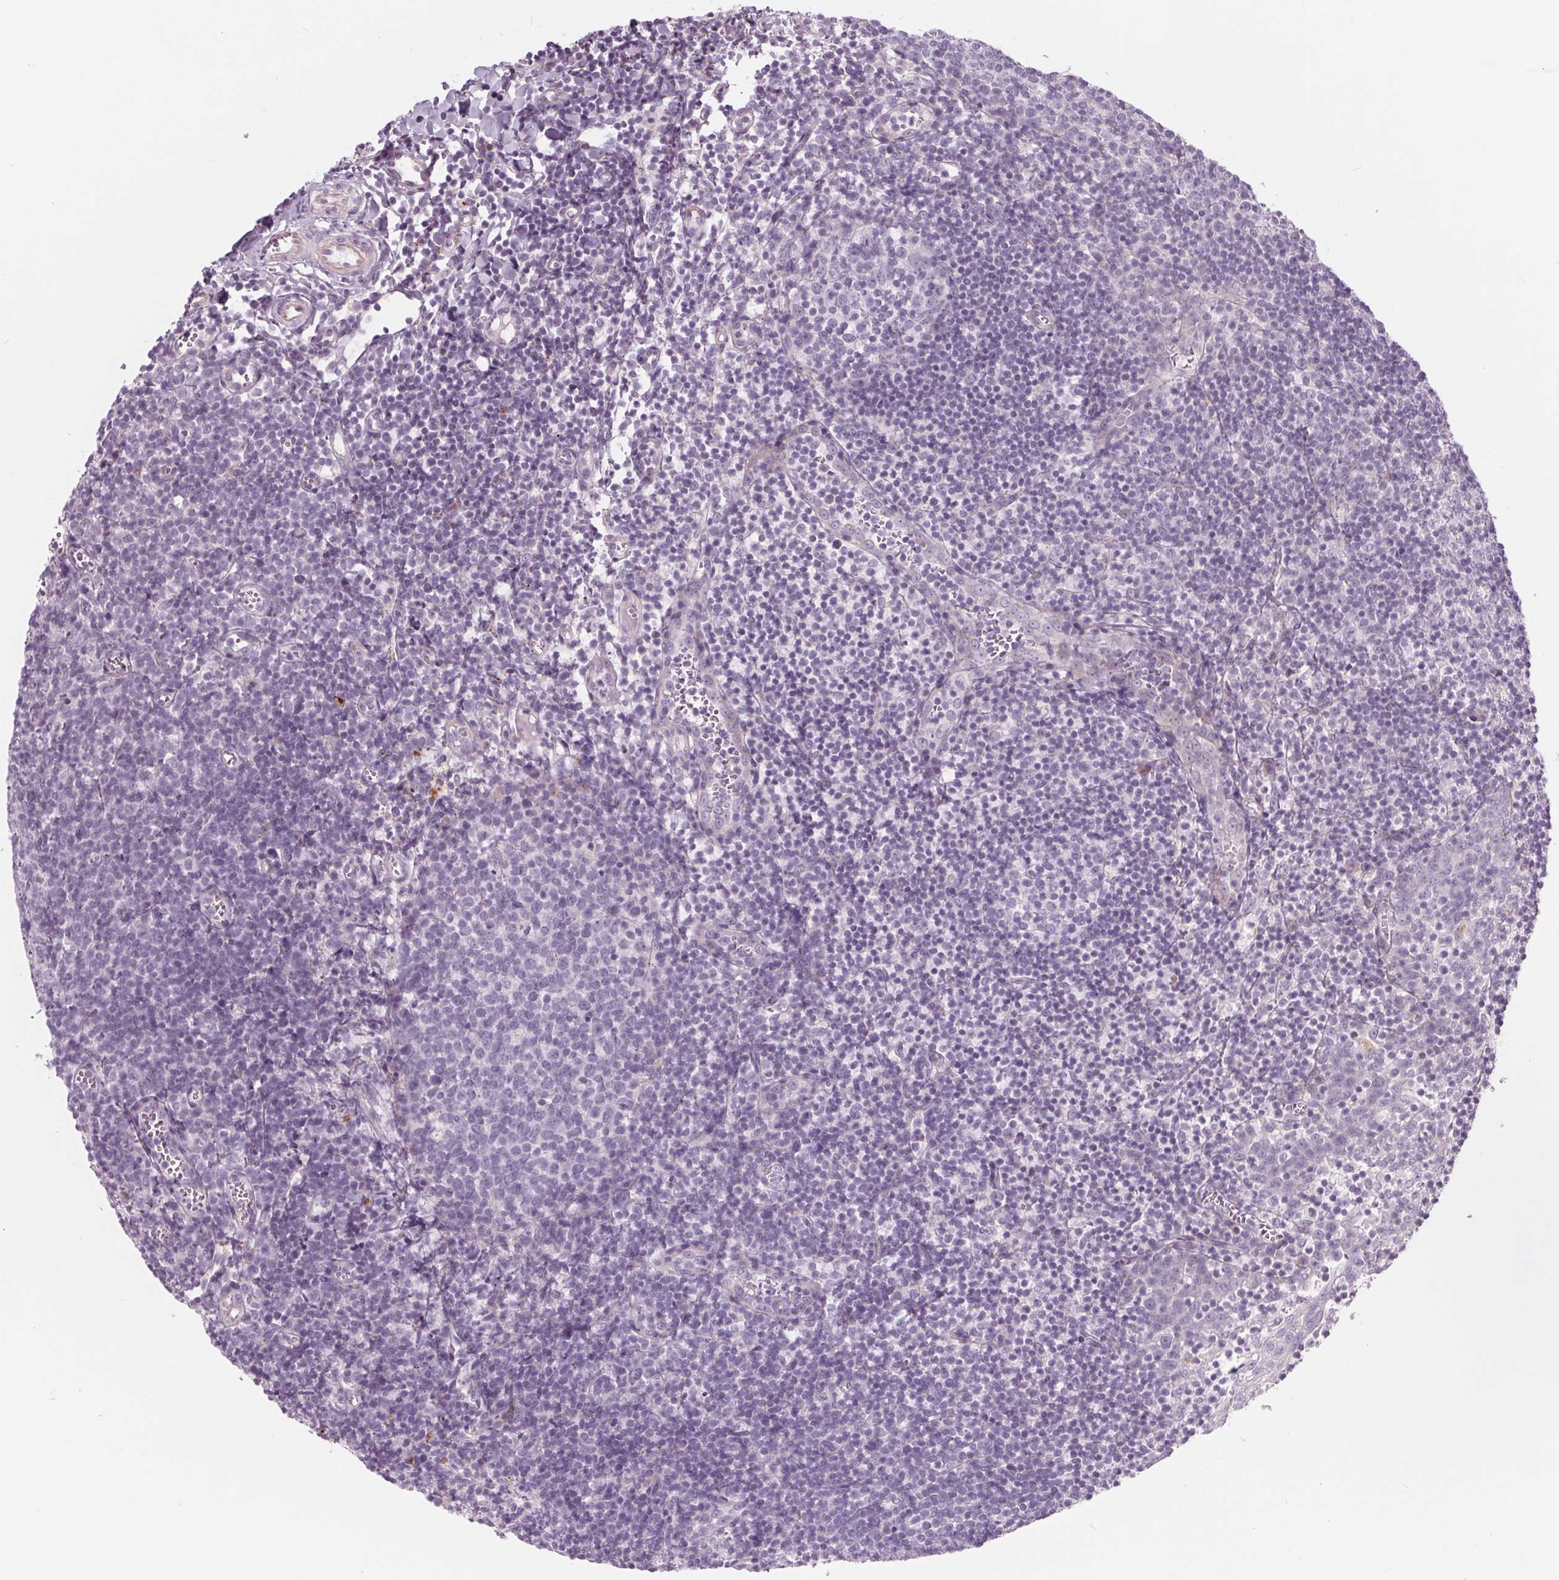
{"staining": {"intensity": "negative", "quantity": "none", "location": "none"}, "tissue": "lymph node", "cell_type": "Germinal center cells", "image_type": "normal", "snomed": [{"axis": "morphology", "description": "Normal tissue, NOS"}, {"axis": "topography", "description": "Lymph node"}], "caption": "An IHC photomicrograph of benign lymph node is shown. There is no staining in germinal center cells of lymph node.", "gene": "SAMD5", "patient": {"sex": "female", "age": 21}}